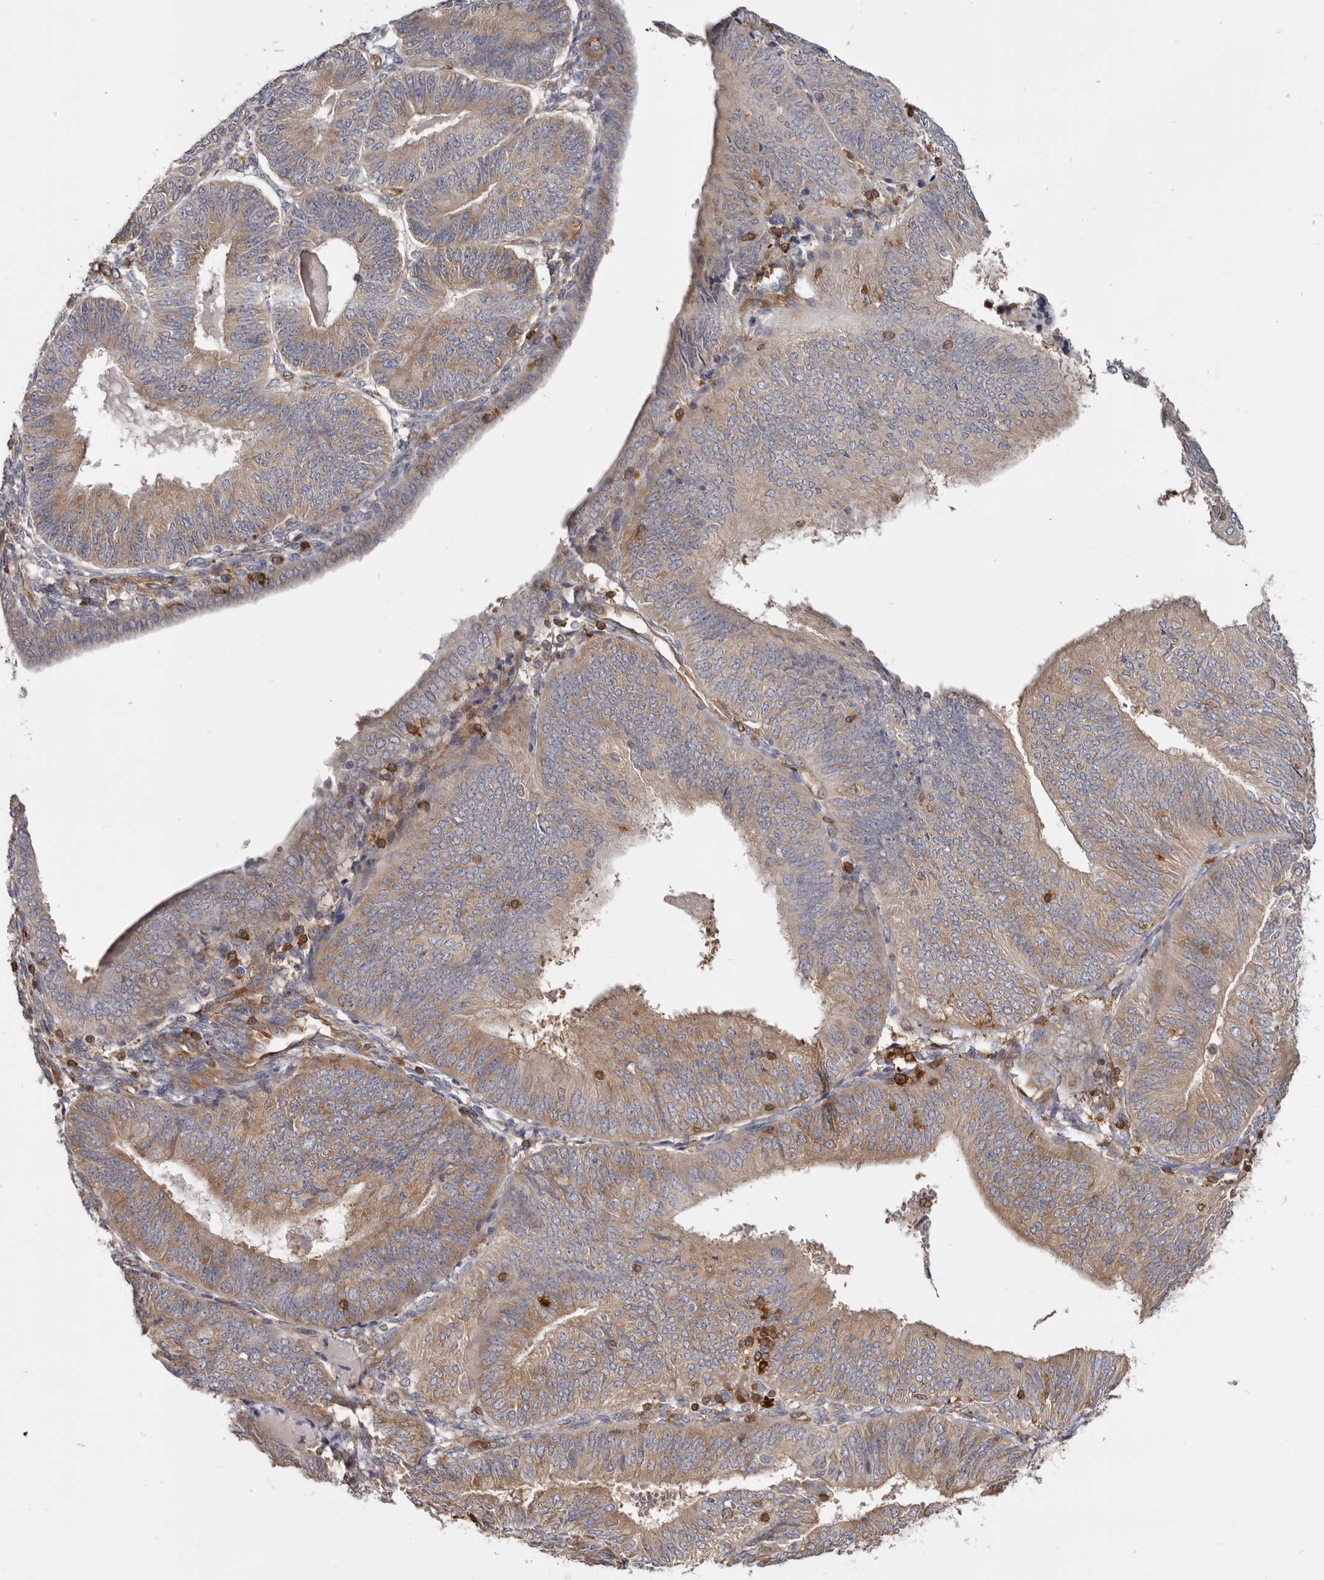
{"staining": {"intensity": "moderate", "quantity": "25%-75%", "location": "cytoplasmic/membranous"}, "tissue": "endometrial cancer", "cell_type": "Tumor cells", "image_type": "cancer", "snomed": [{"axis": "morphology", "description": "Adenocarcinoma, NOS"}, {"axis": "topography", "description": "Endometrium"}], "caption": "Immunohistochemical staining of human endometrial cancer reveals medium levels of moderate cytoplasmic/membranous positivity in approximately 25%-75% of tumor cells.", "gene": "CBL", "patient": {"sex": "female", "age": 58}}